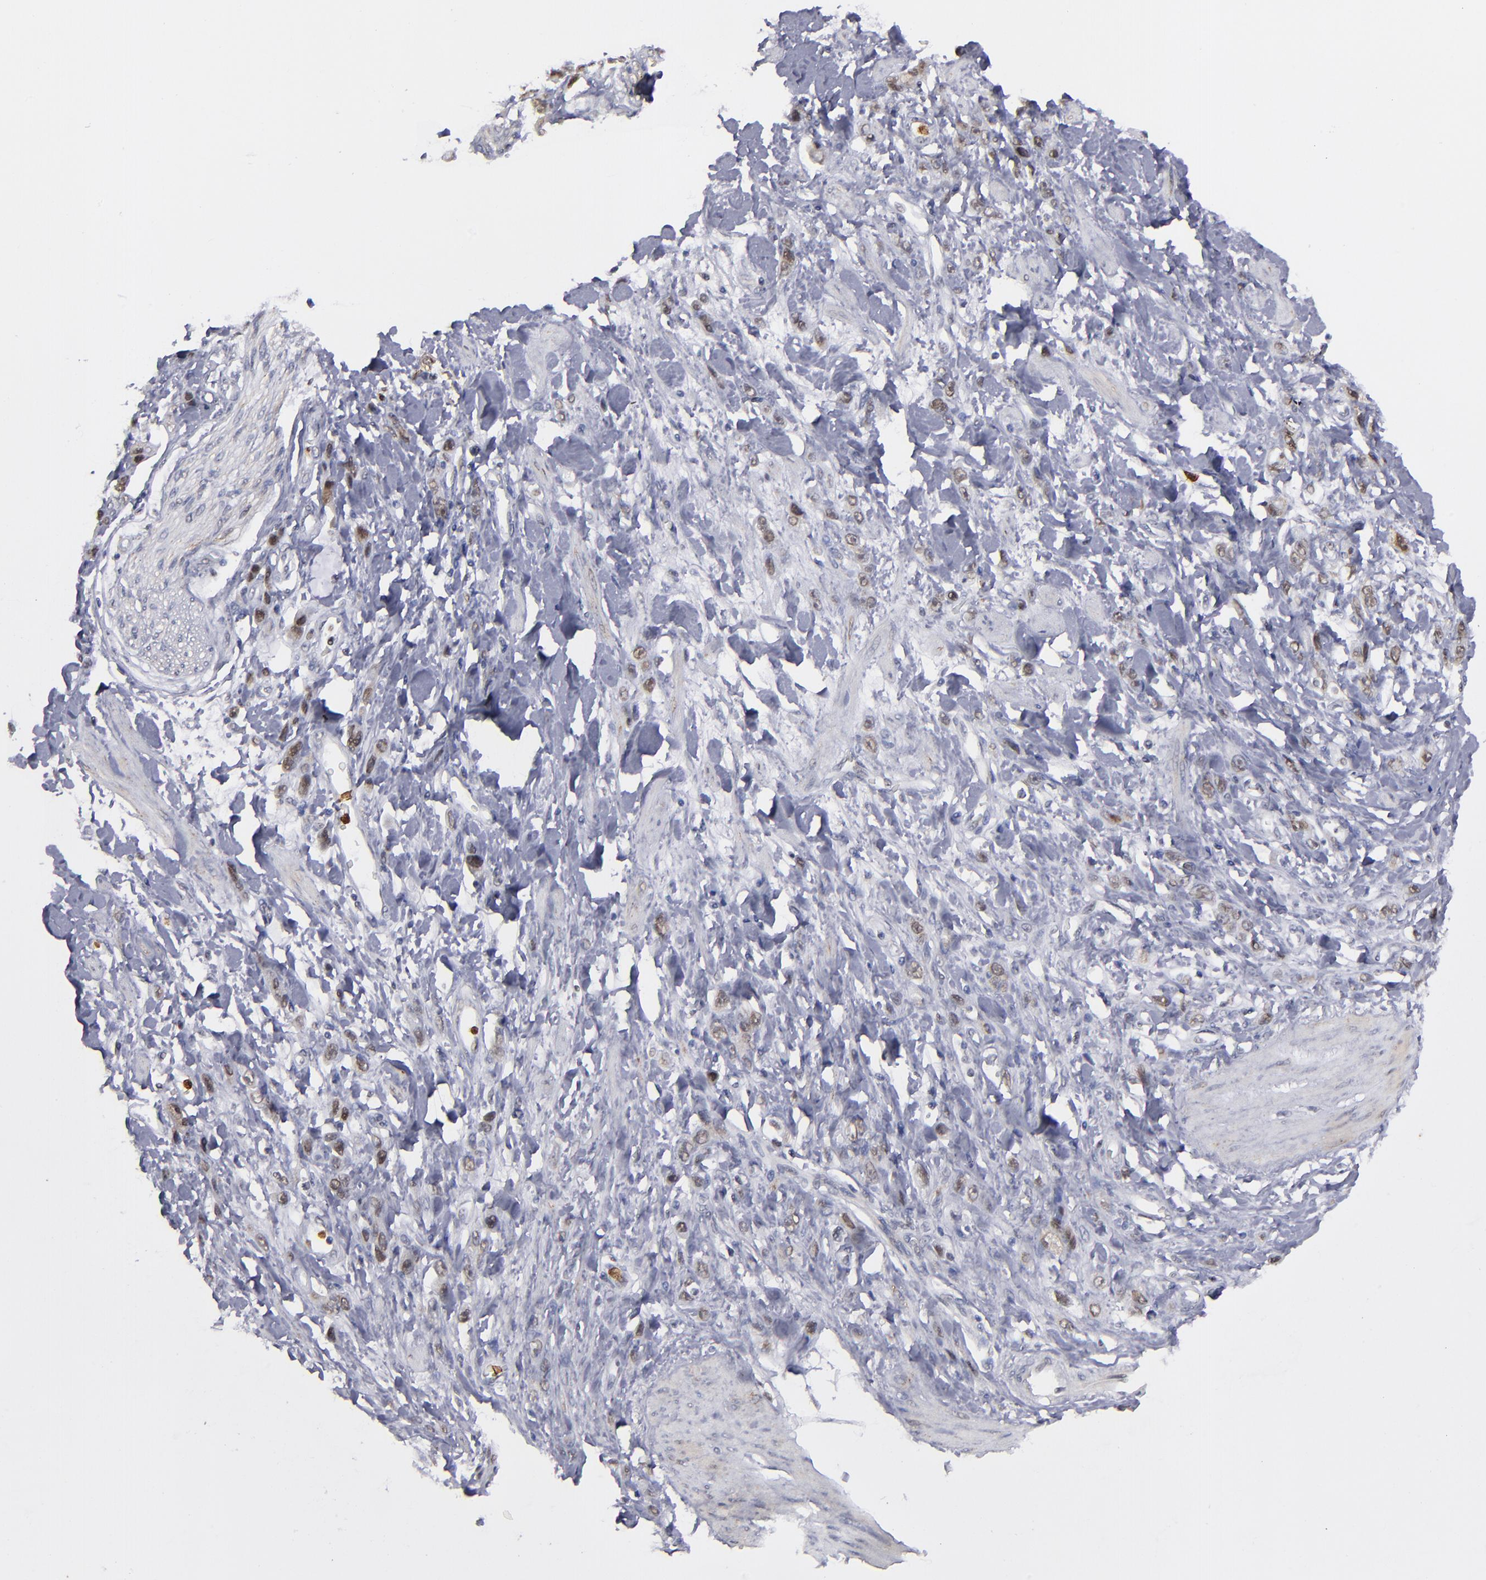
{"staining": {"intensity": "moderate", "quantity": "25%-75%", "location": "nuclear"}, "tissue": "stomach cancer", "cell_type": "Tumor cells", "image_type": "cancer", "snomed": [{"axis": "morphology", "description": "Normal tissue, NOS"}, {"axis": "morphology", "description": "Adenocarcinoma, NOS"}, {"axis": "topography", "description": "Stomach"}], "caption": "High-magnification brightfield microscopy of stomach cancer (adenocarcinoma) stained with DAB (brown) and counterstained with hematoxylin (blue). tumor cells exhibit moderate nuclear staining is seen in about25%-75% of cells.", "gene": "RREB1", "patient": {"sex": "male", "age": 82}}